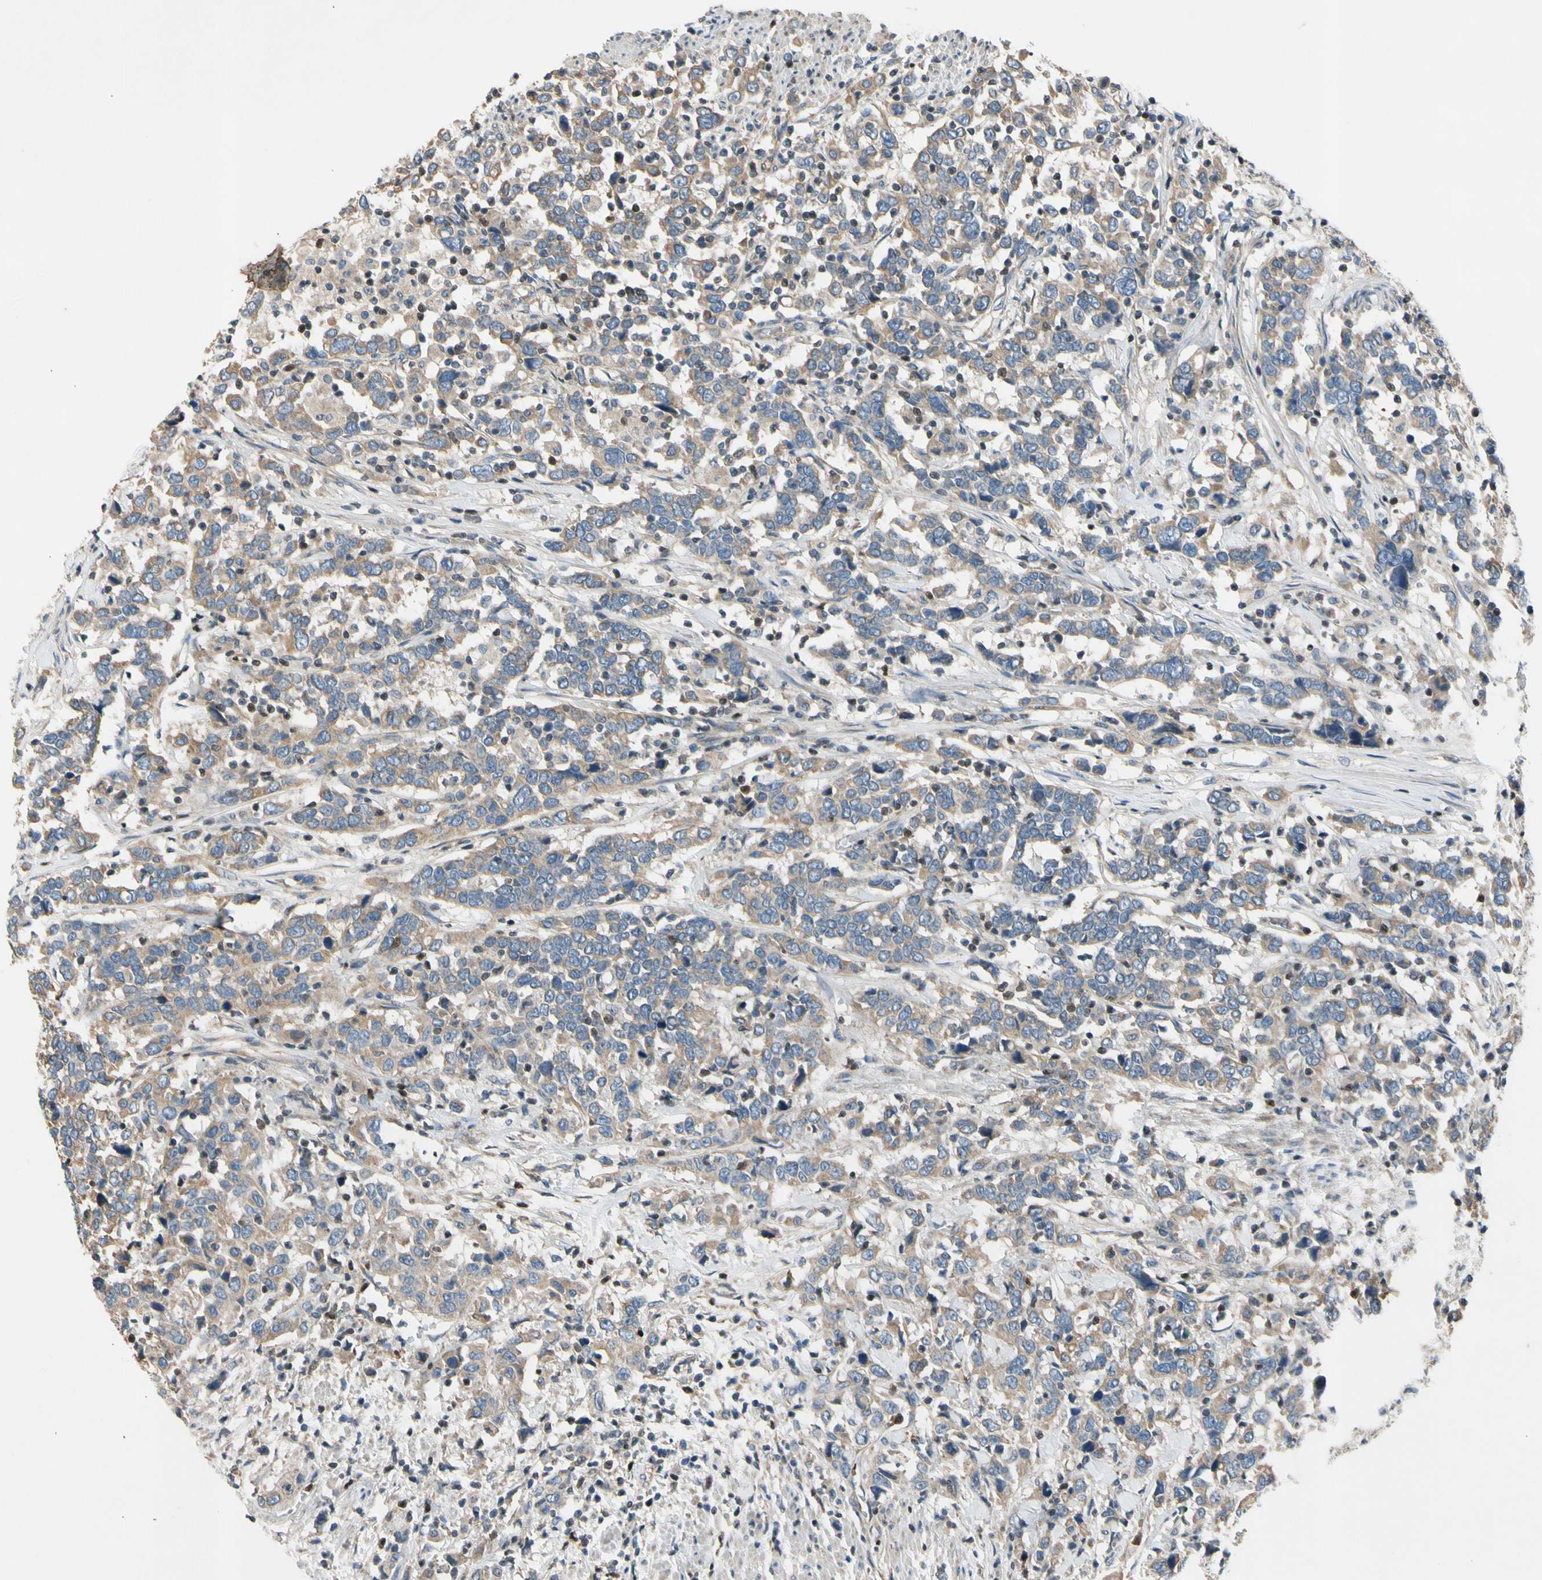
{"staining": {"intensity": "weak", "quantity": ">75%", "location": "cytoplasmic/membranous"}, "tissue": "urothelial cancer", "cell_type": "Tumor cells", "image_type": "cancer", "snomed": [{"axis": "morphology", "description": "Urothelial carcinoma, High grade"}, {"axis": "topography", "description": "Urinary bladder"}], "caption": "A brown stain shows weak cytoplasmic/membranous staining of a protein in urothelial cancer tumor cells.", "gene": "TBX21", "patient": {"sex": "male", "age": 61}}